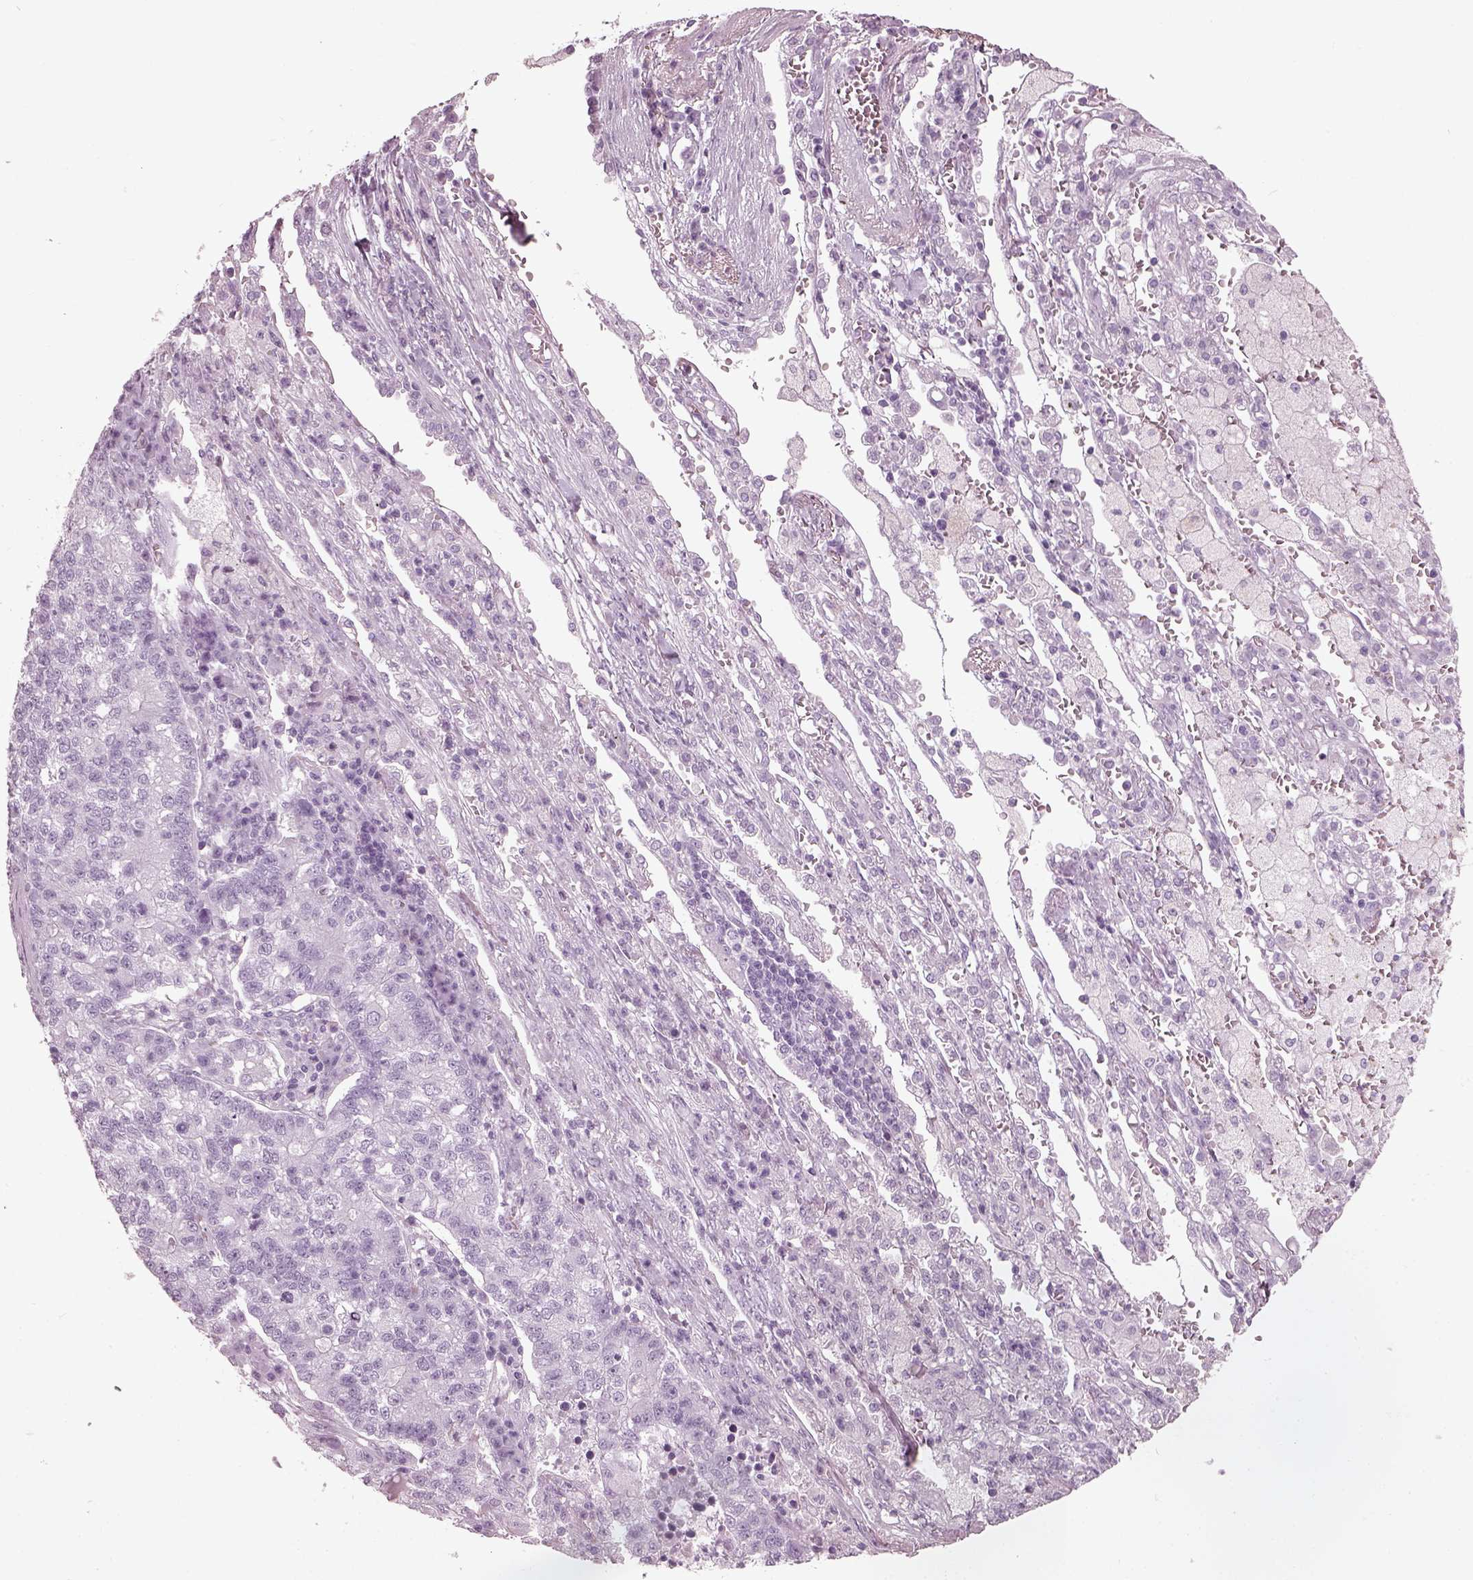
{"staining": {"intensity": "negative", "quantity": "none", "location": "none"}, "tissue": "lung cancer", "cell_type": "Tumor cells", "image_type": "cancer", "snomed": [{"axis": "morphology", "description": "Adenocarcinoma, NOS"}, {"axis": "topography", "description": "Lung"}], "caption": "A photomicrograph of human lung cancer (adenocarcinoma) is negative for staining in tumor cells. (Stains: DAB (3,3'-diaminobenzidine) immunohistochemistry (IHC) with hematoxylin counter stain, Microscopy: brightfield microscopy at high magnification).", "gene": "PDC", "patient": {"sex": "male", "age": 57}}